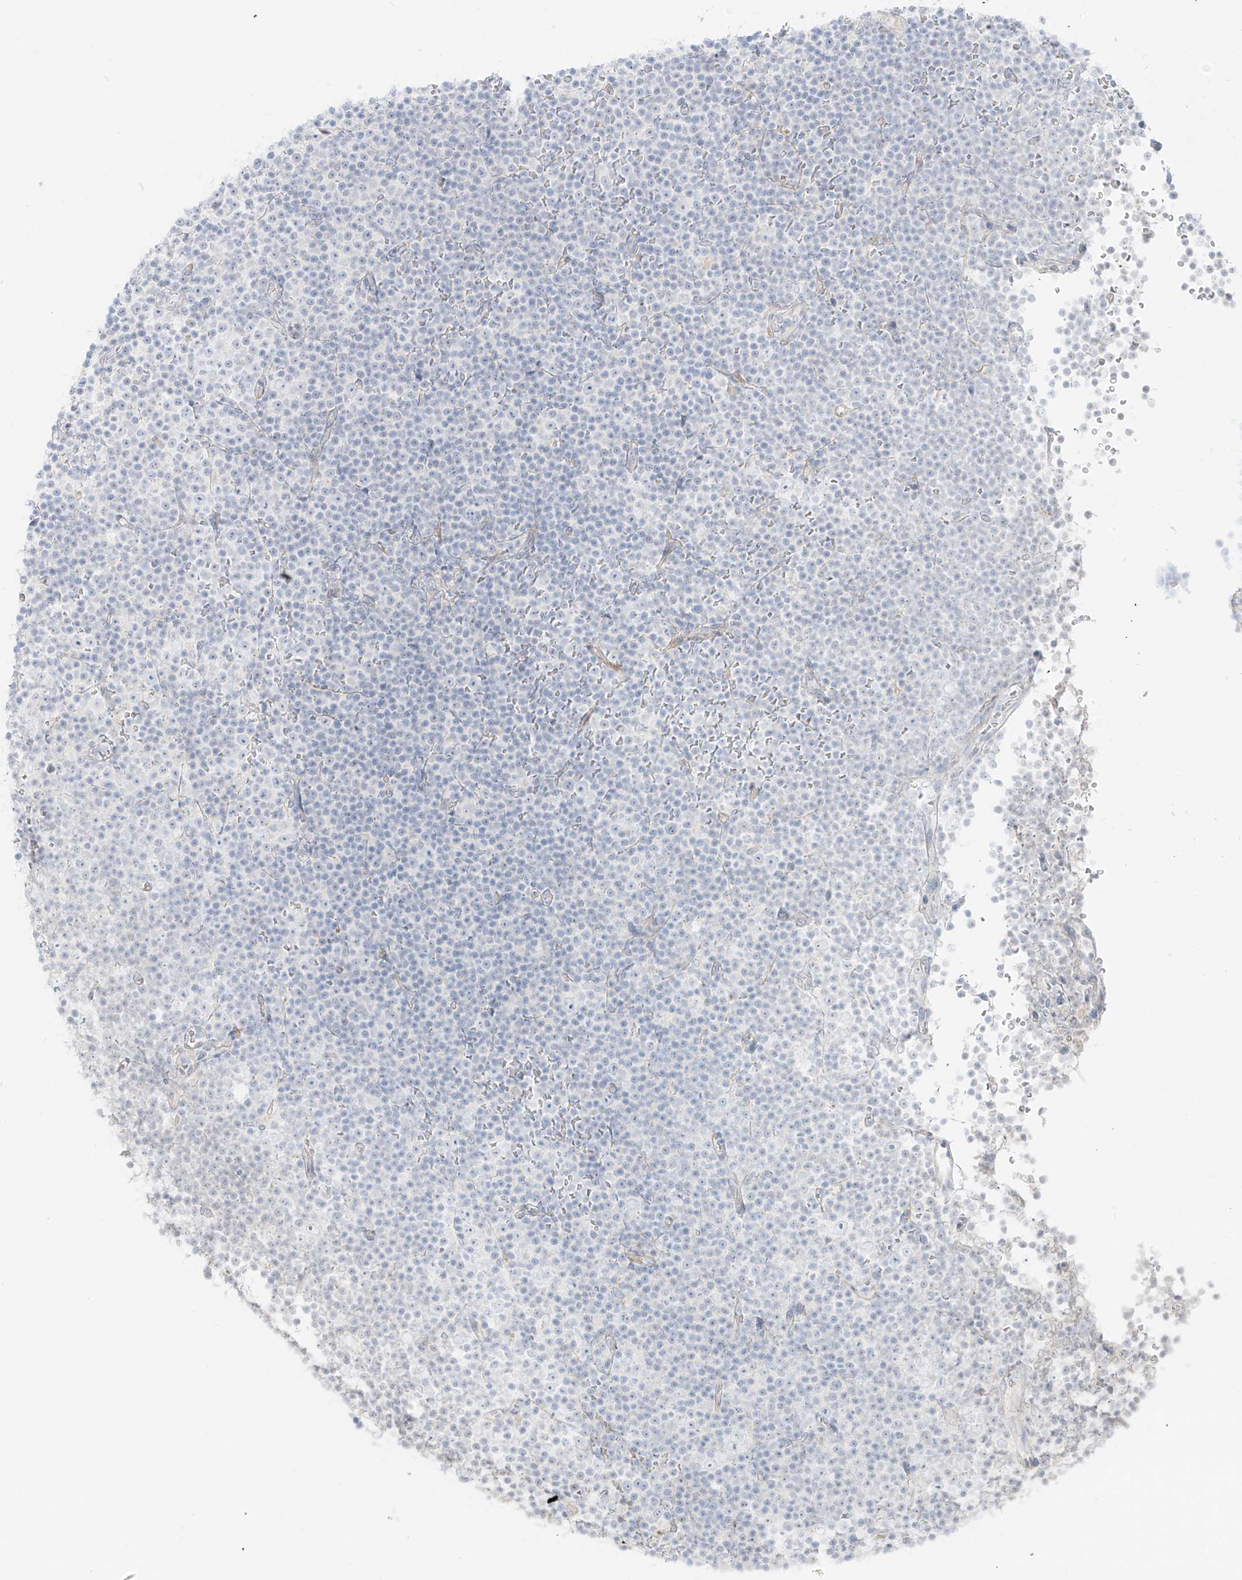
{"staining": {"intensity": "negative", "quantity": "none", "location": "none"}, "tissue": "lymphoma", "cell_type": "Tumor cells", "image_type": "cancer", "snomed": [{"axis": "morphology", "description": "Malignant lymphoma, non-Hodgkin's type, Low grade"}, {"axis": "topography", "description": "Lymph node"}], "caption": "Image shows no significant protein expression in tumor cells of lymphoma. (Brightfield microscopy of DAB (3,3'-diaminobenzidine) IHC at high magnification).", "gene": "C11orf87", "patient": {"sex": "female", "age": 67}}